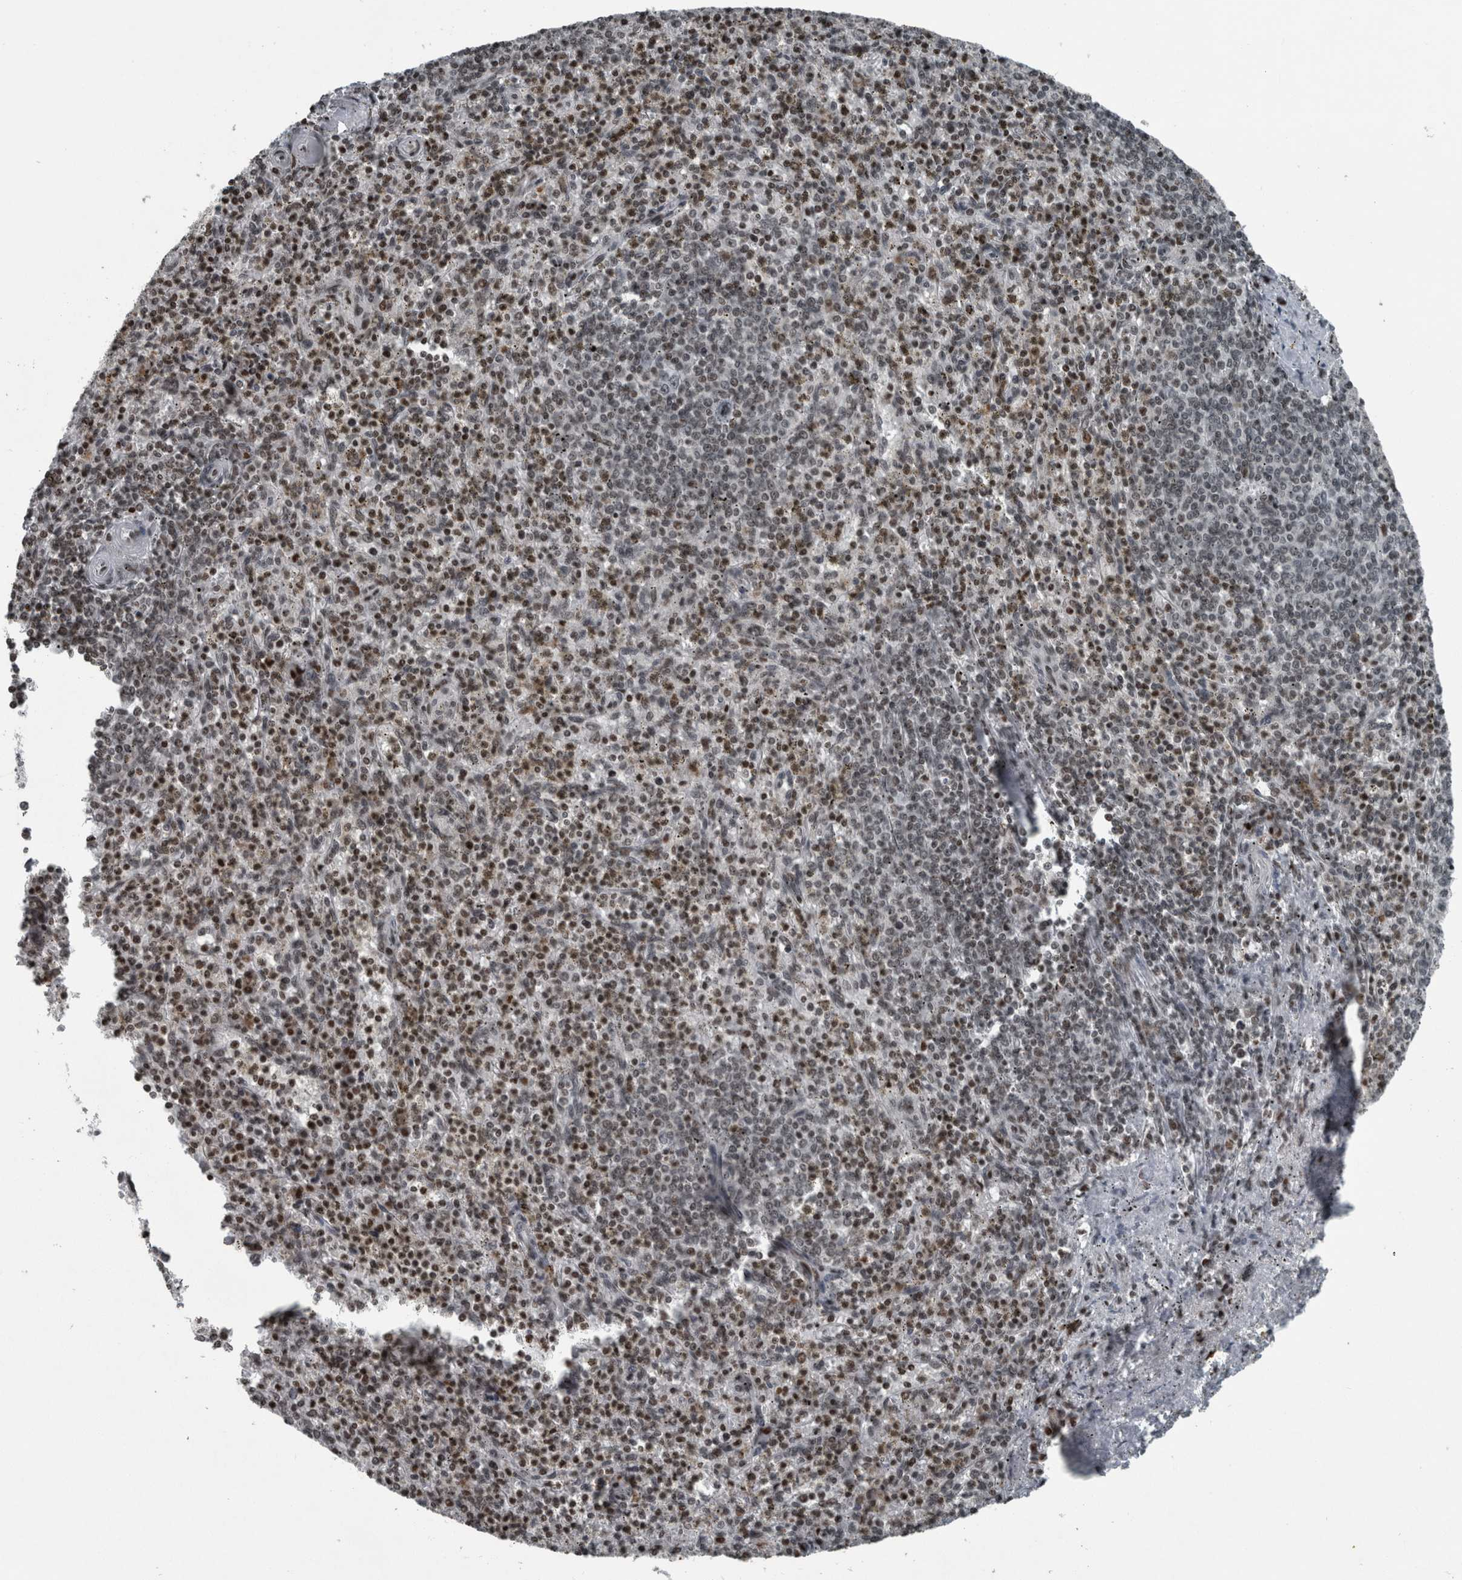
{"staining": {"intensity": "moderate", "quantity": ">75%", "location": "nuclear"}, "tissue": "spleen", "cell_type": "Cells in red pulp", "image_type": "normal", "snomed": [{"axis": "morphology", "description": "Normal tissue, NOS"}, {"axis": "topography", "description": "Spleen"}], "caption": "Immunohistochemical staining of unremarkable spleen displays medium levels of moderate nuclear staining in about >75% of cells in red pulp.", "gene": "UNC50", "patient": {"sex": "male", "age": 72}}